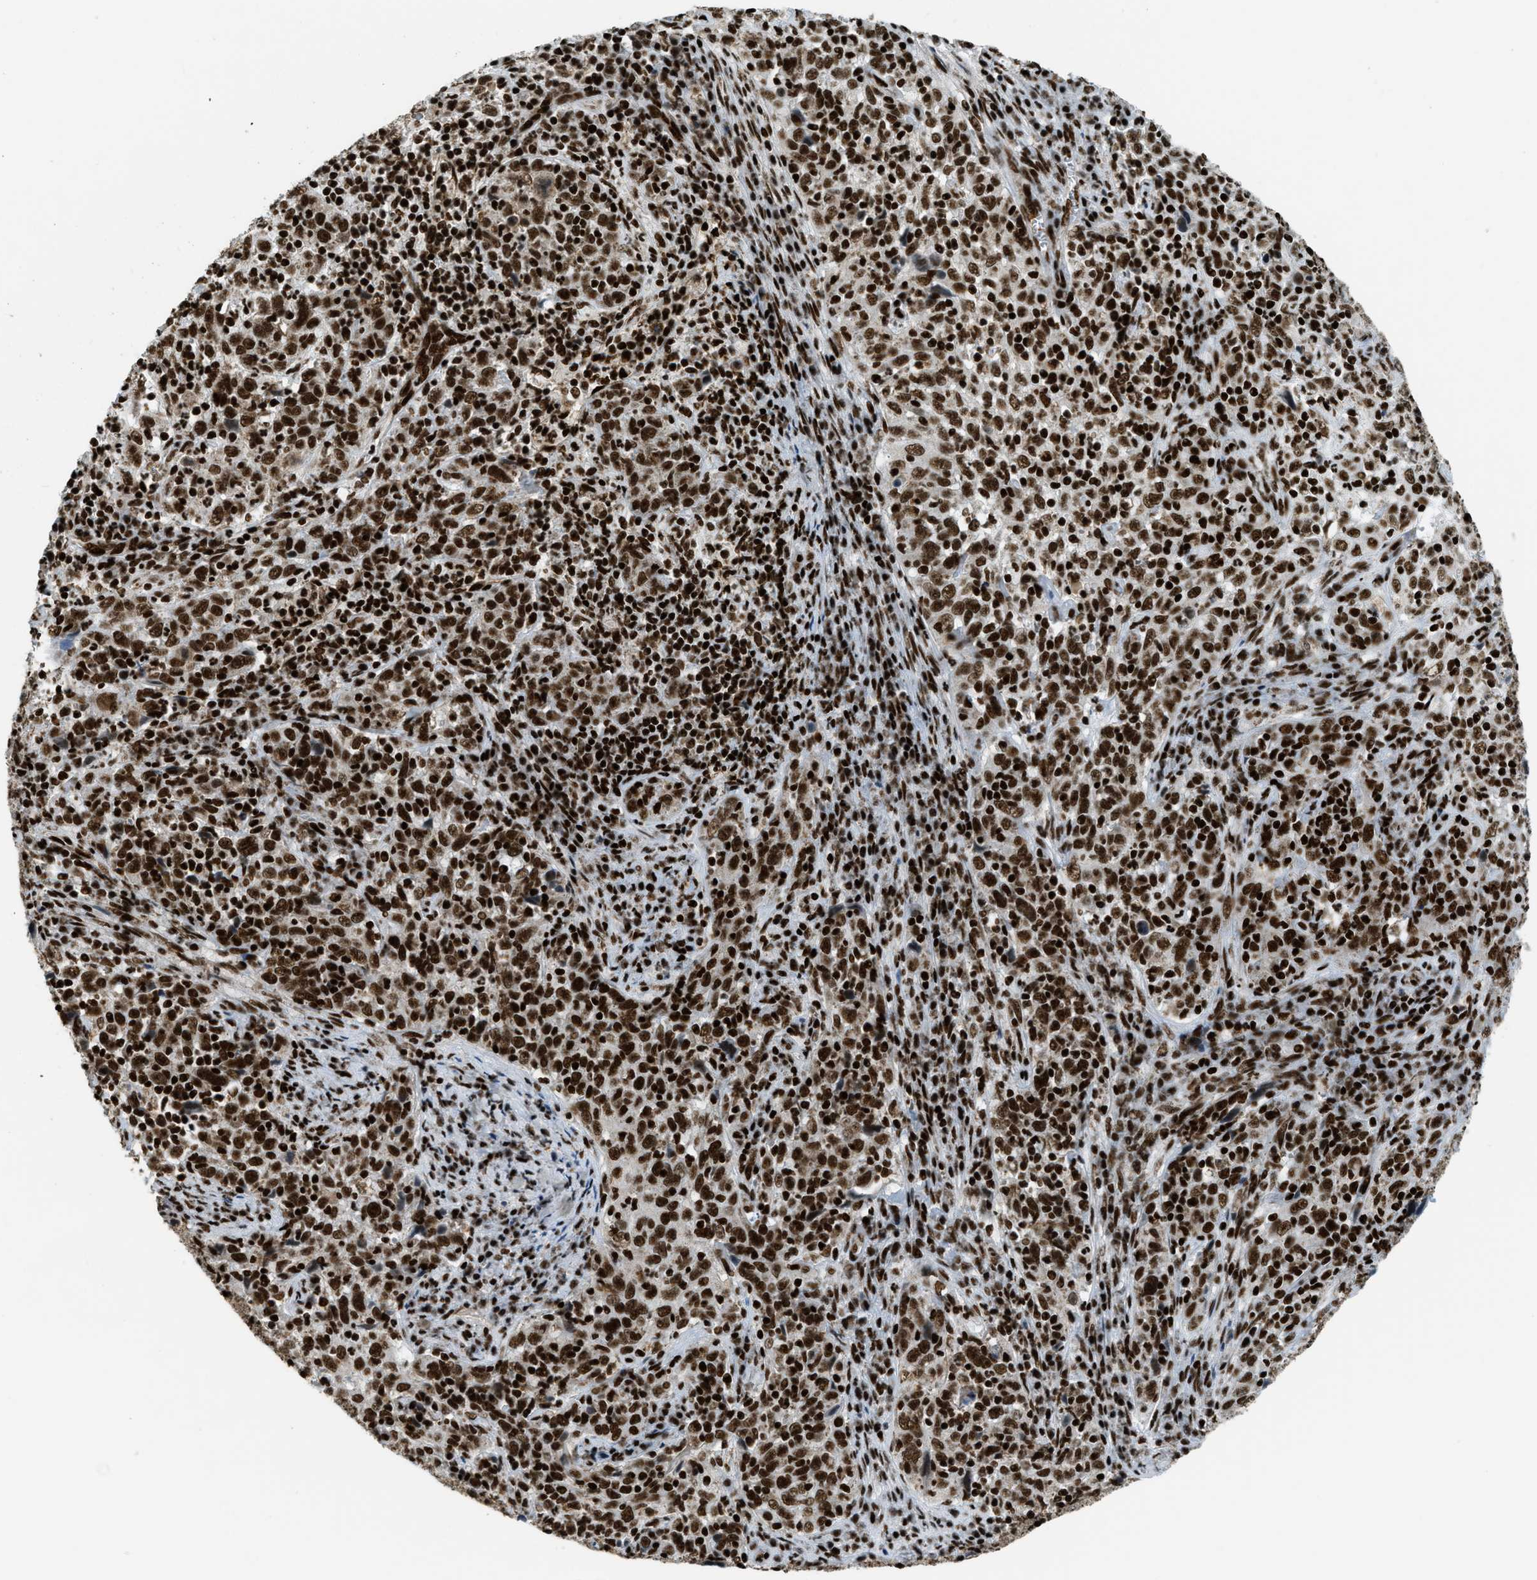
{"staining": {"intensity": "strong", "quantity": ">75%", "location": "nuclear"}, "tissue": "cervical cancer", "cell_type": "Tumor cells", "image_type": "cancer", "snomed": [{"axis": "morphology", "description": "Squamous cell carcinoma, NOS"}, {"axis": "topography", "description": "Cervix"}], "caption": "Immunohistochemistry image of neoplastic tissue: human cervical cancer stained using IHC shows high levels of strong protein expression localized specifically in the nuclear of tumor cells, appearing as a nuclear brown color.", "gene": "GABPB1", "patient": {"sex": "female", "age": 46}}